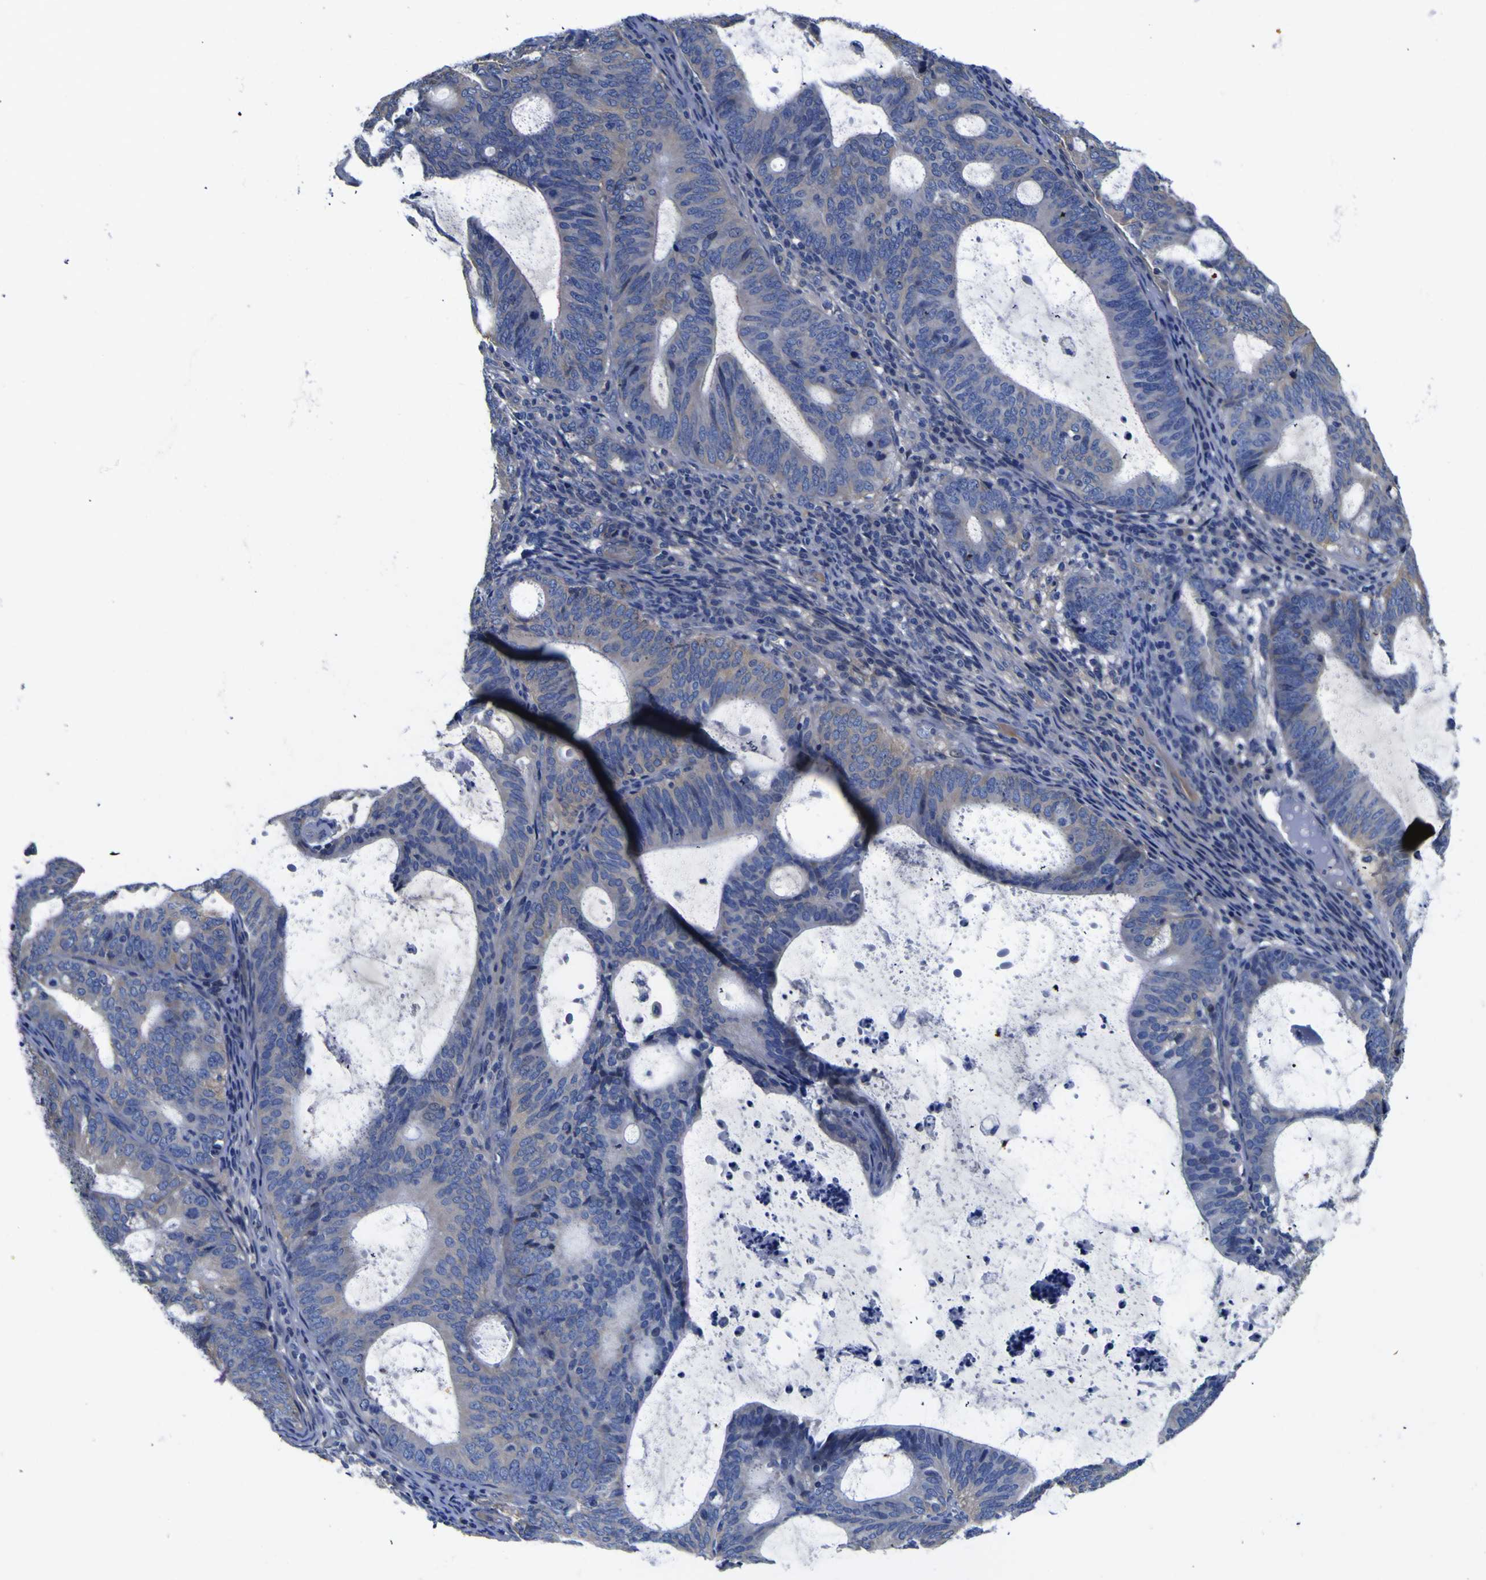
{"staining": {"intensity": "negative", "quantity": "none", "location": "none"}, "tissue": "endometrial cancer", "cell_type": "Tumor cells", "image_type": "cancer", "snomed": [{"axis": "morphology", "description": "Adenocarcinoma, NOS"}, {"axis": "topography", "description": "Uterus"}], "caption": "This is an immunohistochemistry micrograph of endometrial cancer (adenocarcinoma). There is no positivity in tumor cells.", "gene": "VASN", "patient": {"sex": "female", "age": 83}}